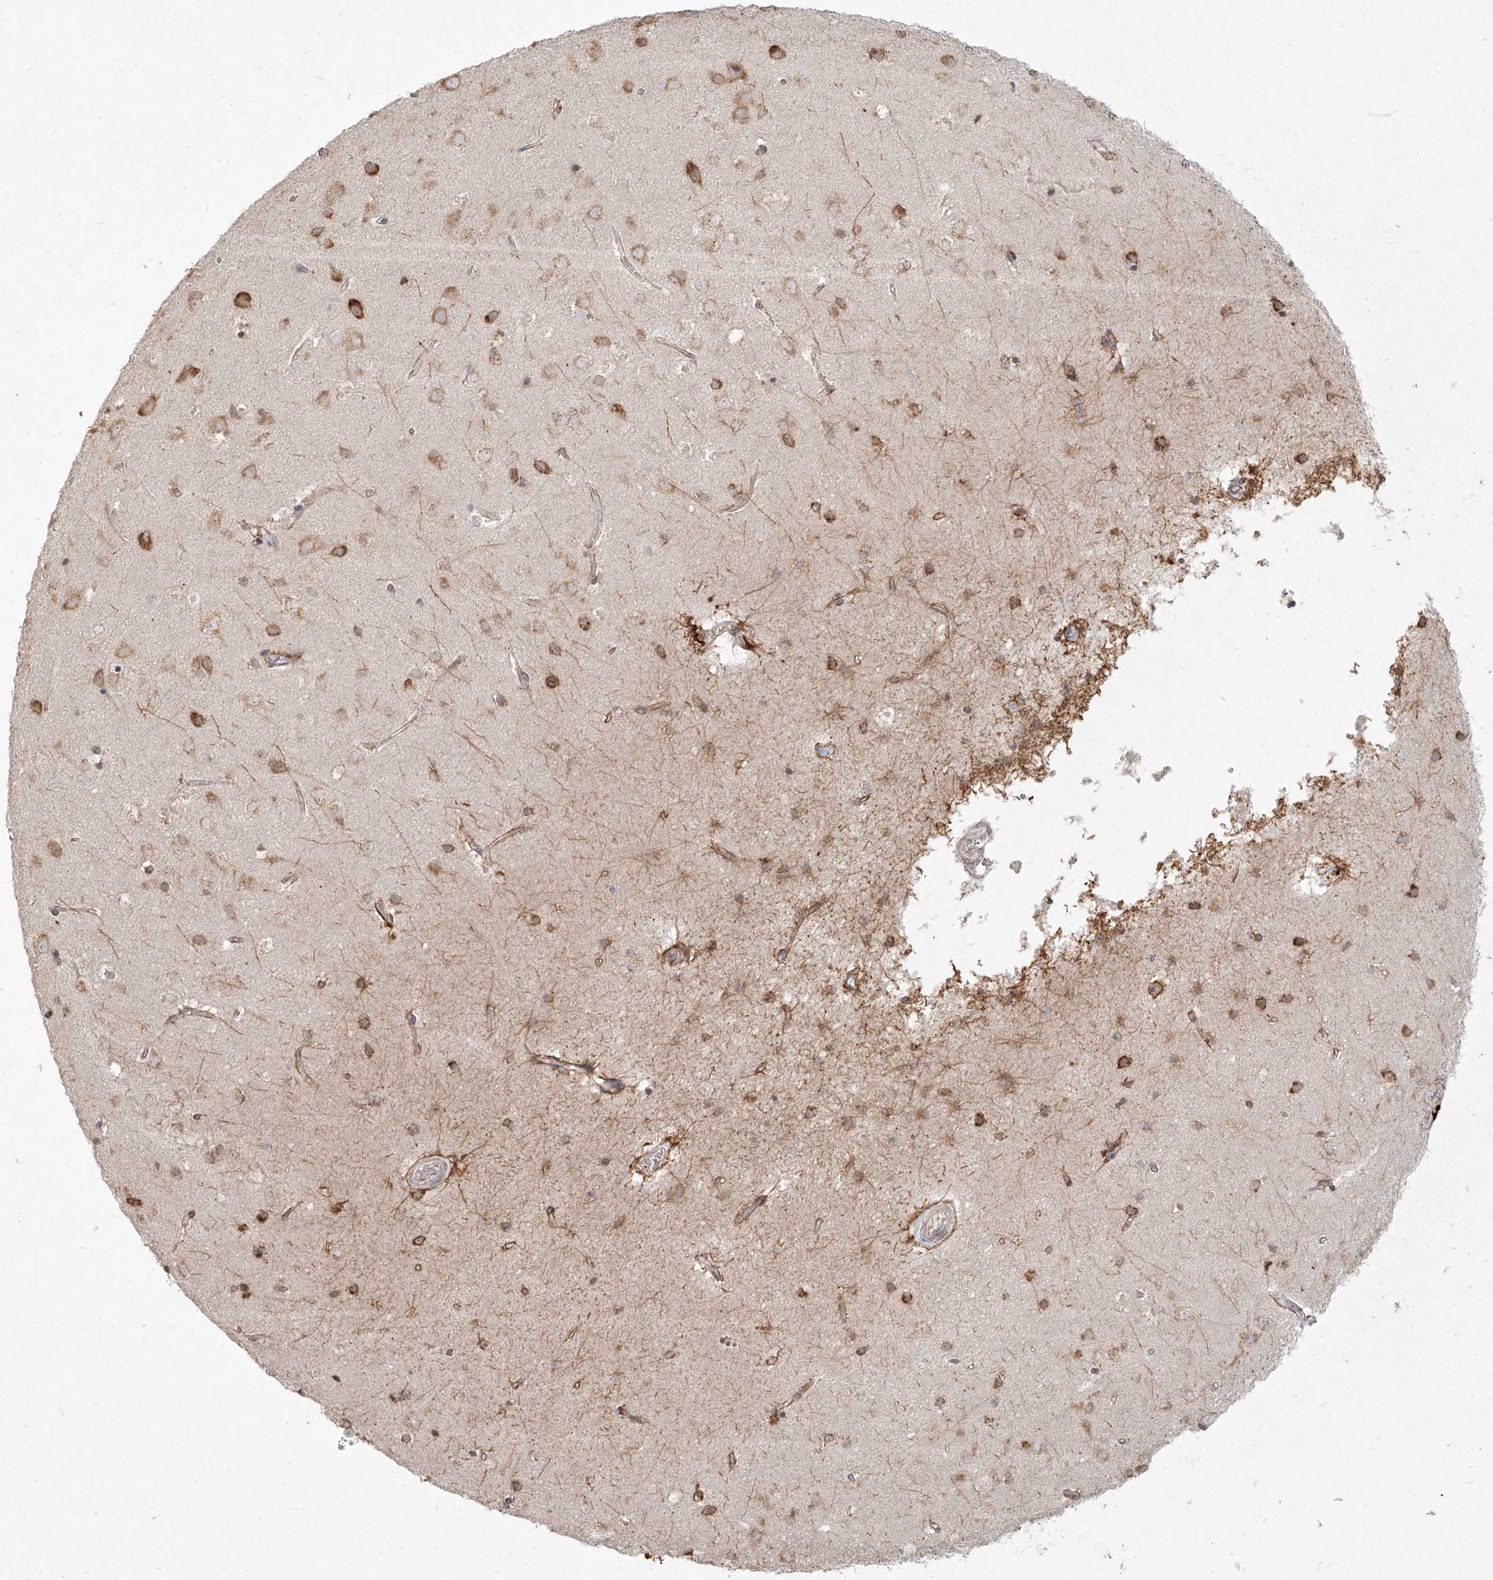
{"staining": {"intensity": "moderate", "quantity": ">75%", "location": "cytoplasmic/membranous"}, "tissue": "cerebral cortex", "cell_type": "Endothelial cells", "image_type": "normal", "snomed": [{"axis": "morphology", "description": "Normal tissue, NOS"}, {"axis": "topography", "description": "Cerebral cortex"}], "caption": "Immunohistochemistry (IHC) of benign human cerebral cortex exhibits medium levels of moderate cytoplasmic/membranous expression in about >75% of endothelial cells.", "gene": "CD209", "patient": {"sex": "male", "age": 54}}